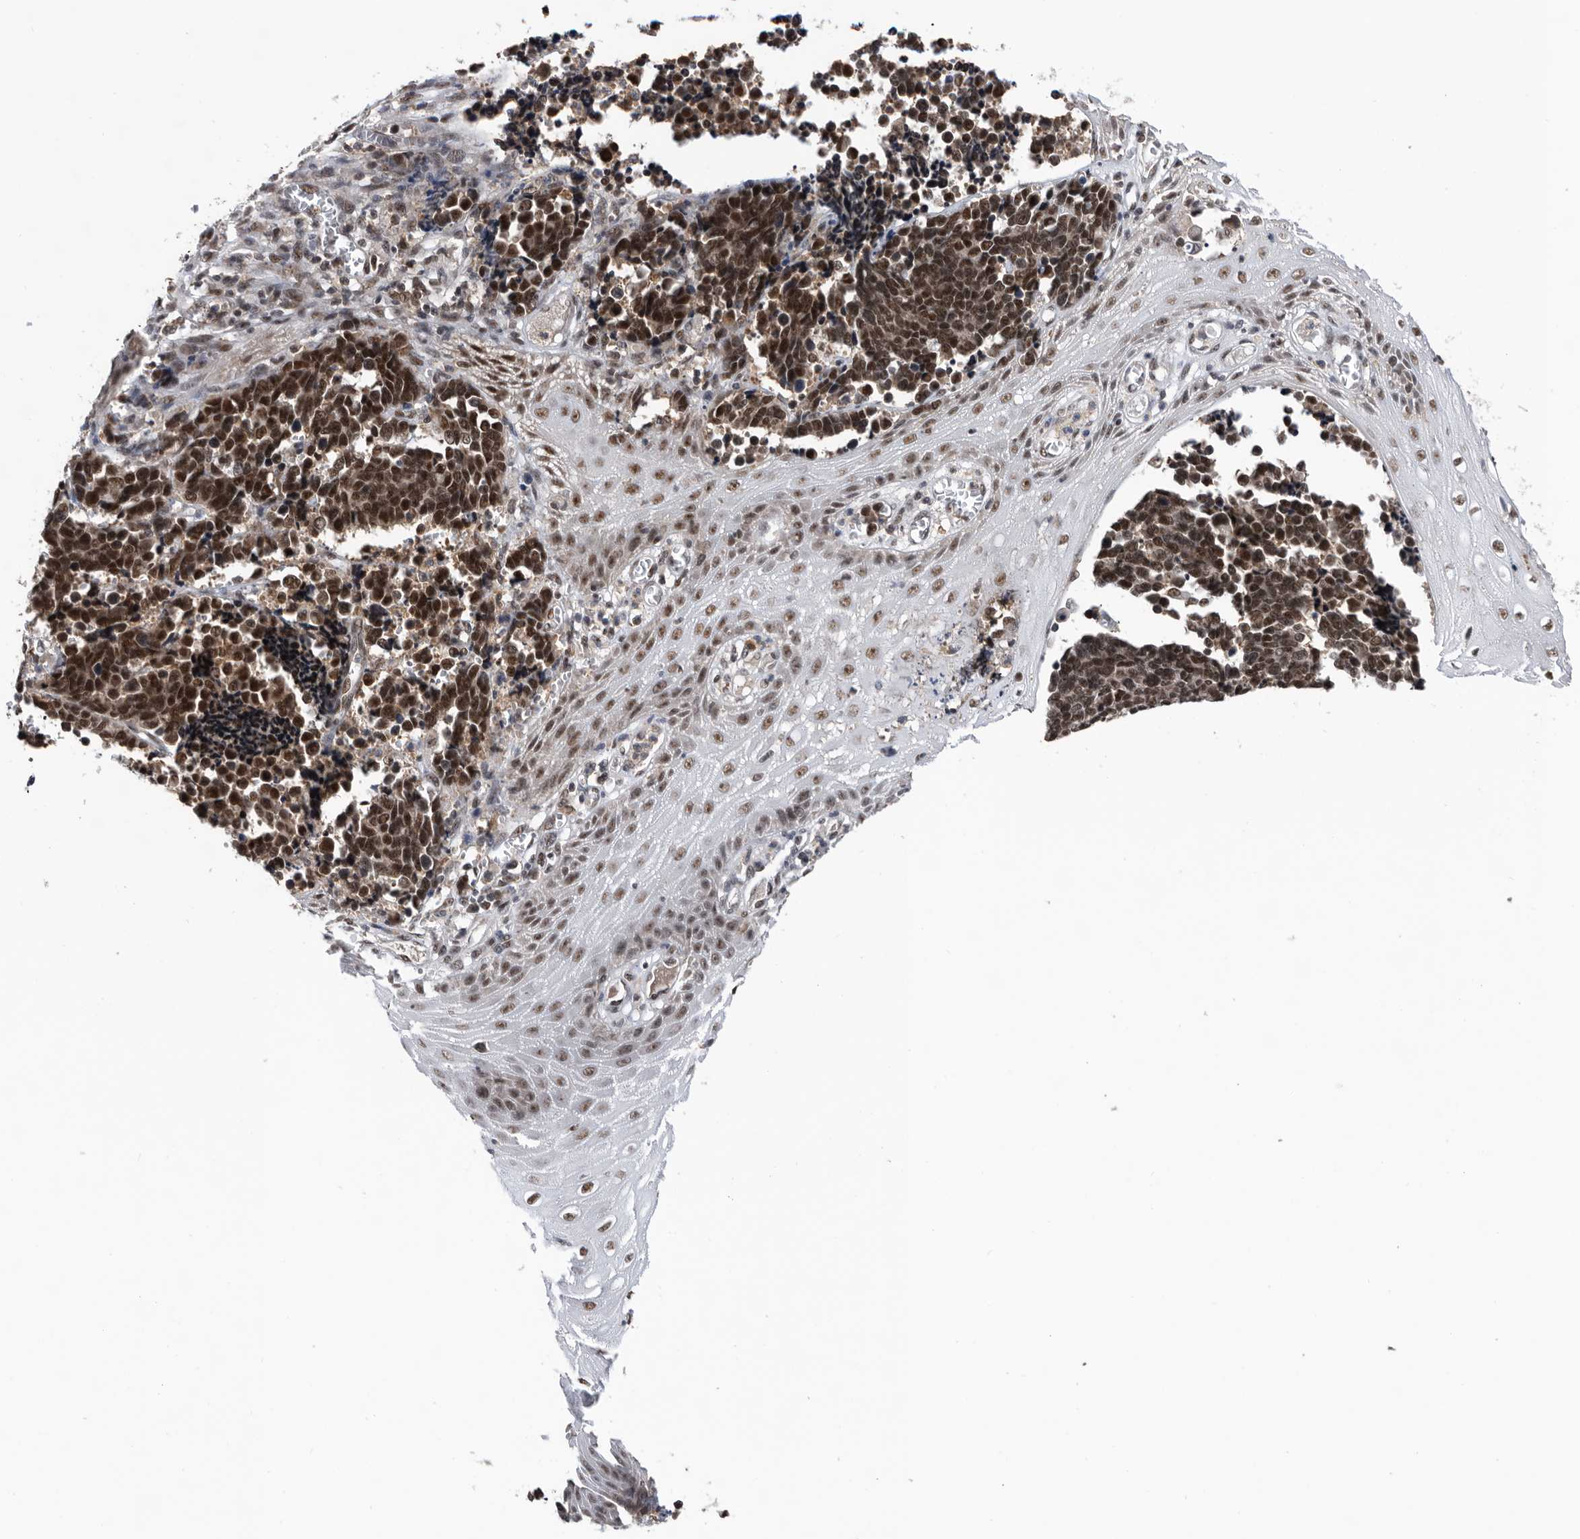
{"staining": {"intensity": "strong", "quantity": ">75%", "location": "nuclear"}, "tissue": "cervical cancer", "cell_type": "Tumor cells", "image_type": "cancer", "snomed": [{"axis": "morphology", "description": "Normal tissue, NOS"}, {"axis": "morphology", "description": "Squamous cell carcinoma, NOS"}, {"axis": "topography", "description": "Cervix"}], "caption": "Immunohistochemical staining of human cervical cancer (squamous cell carcinoma) reveals strong nuclear protein expression in about >75% of tumor cells. (DAB (3,3'-diaminobenzidine) IHC with brightfield microscopy, high magnification).", "gene": "ZNF260", "patient": {"sex": "female", "age": 35}}